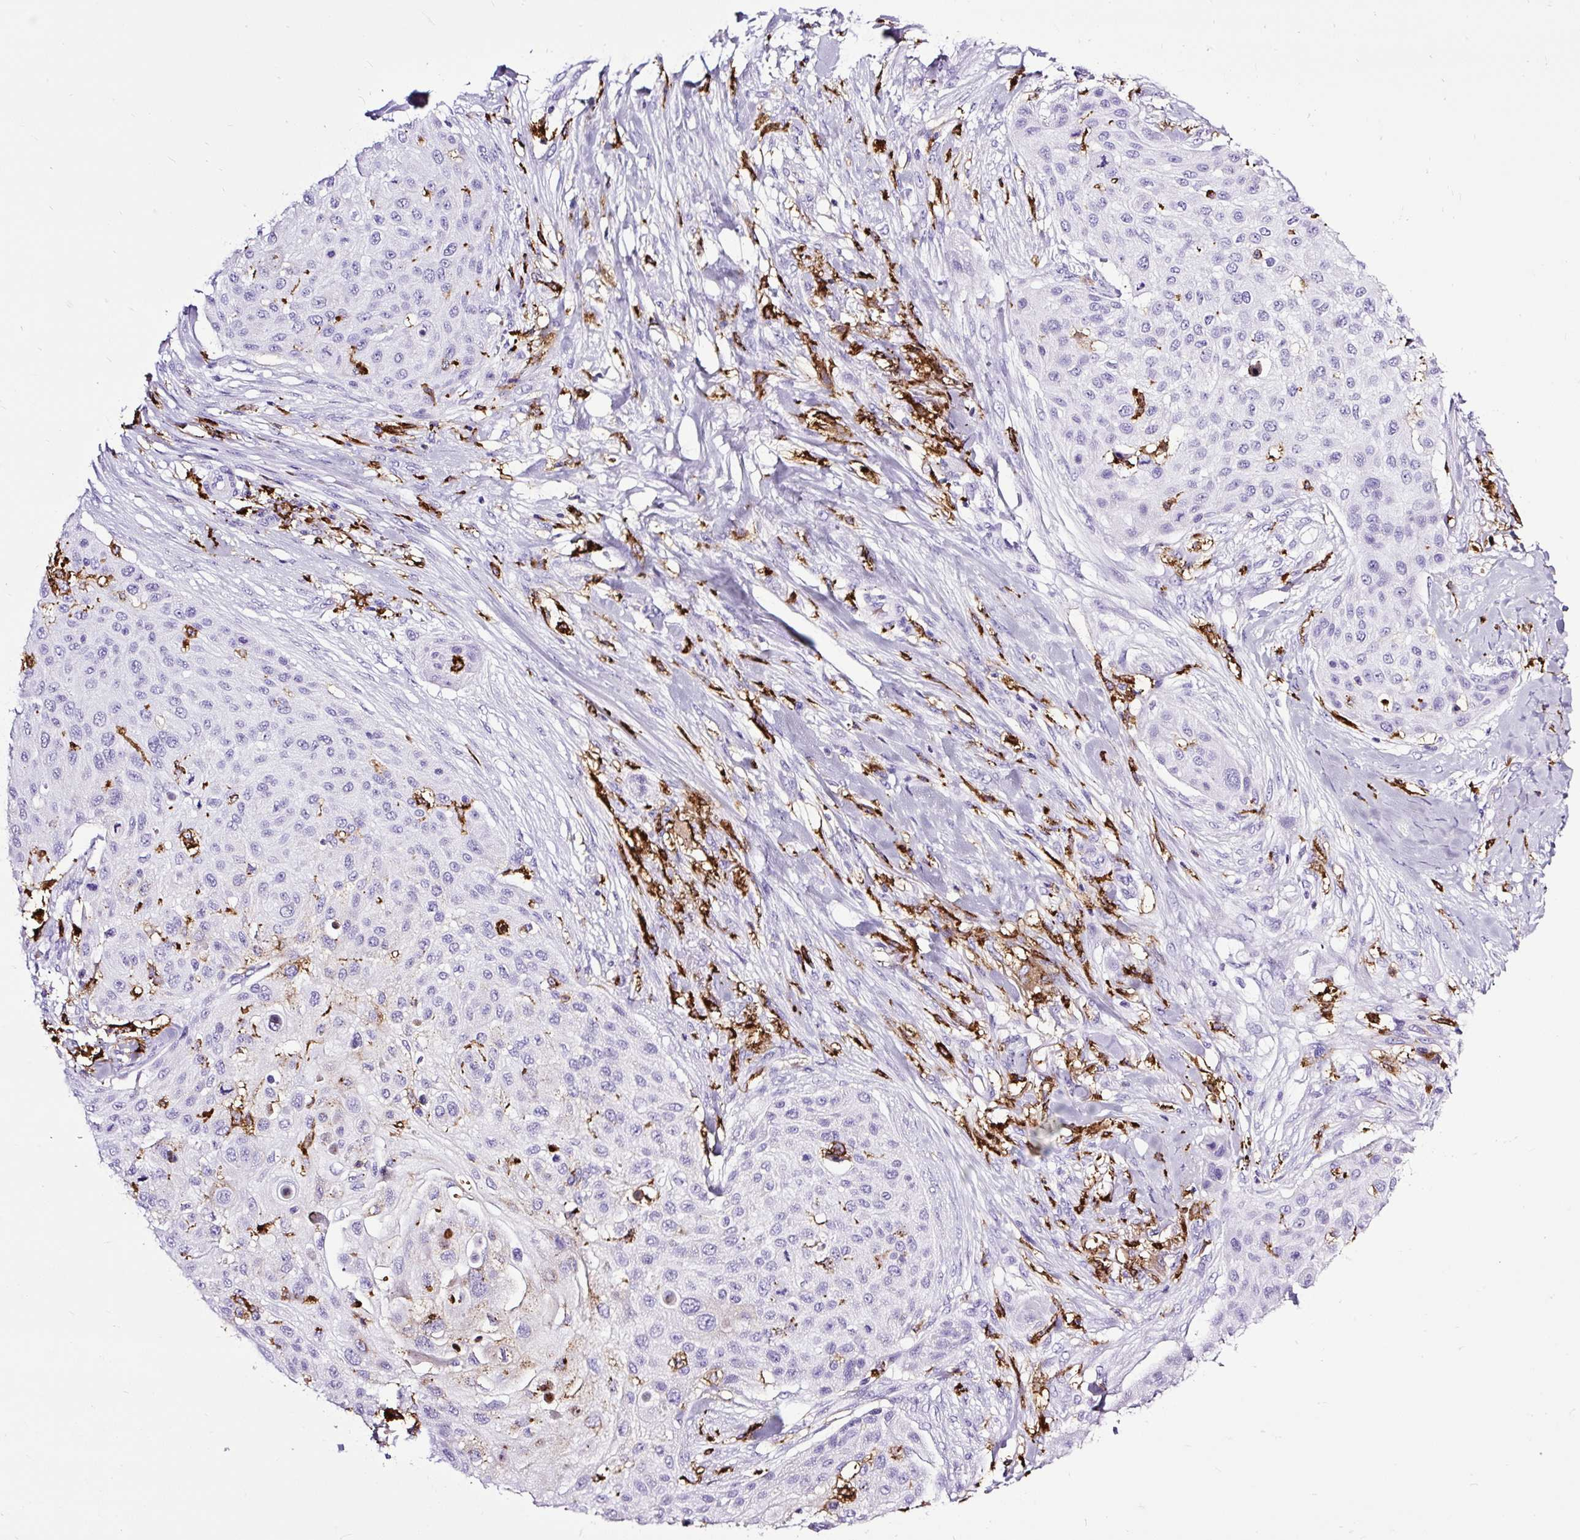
{"staining": {"intensity": "negative", "quantity": "none", "location": "none"}, "tissue": "skin cancer", "cell_type": "Tumor cells", "image_type": "cancer", "snomed": [{"axis": "morphology", "description": "Squamous cell carcinoma, NOS"}, {"axis": "topography", "description": "Skin"}], "caption": "A high-resolution image shows immunohistochemistry staining of skin cancer, which exhibits no significant staining in tumor cells.", "gene": "HLA-DRA", "patient": {"sex": "female", "age": 87}}